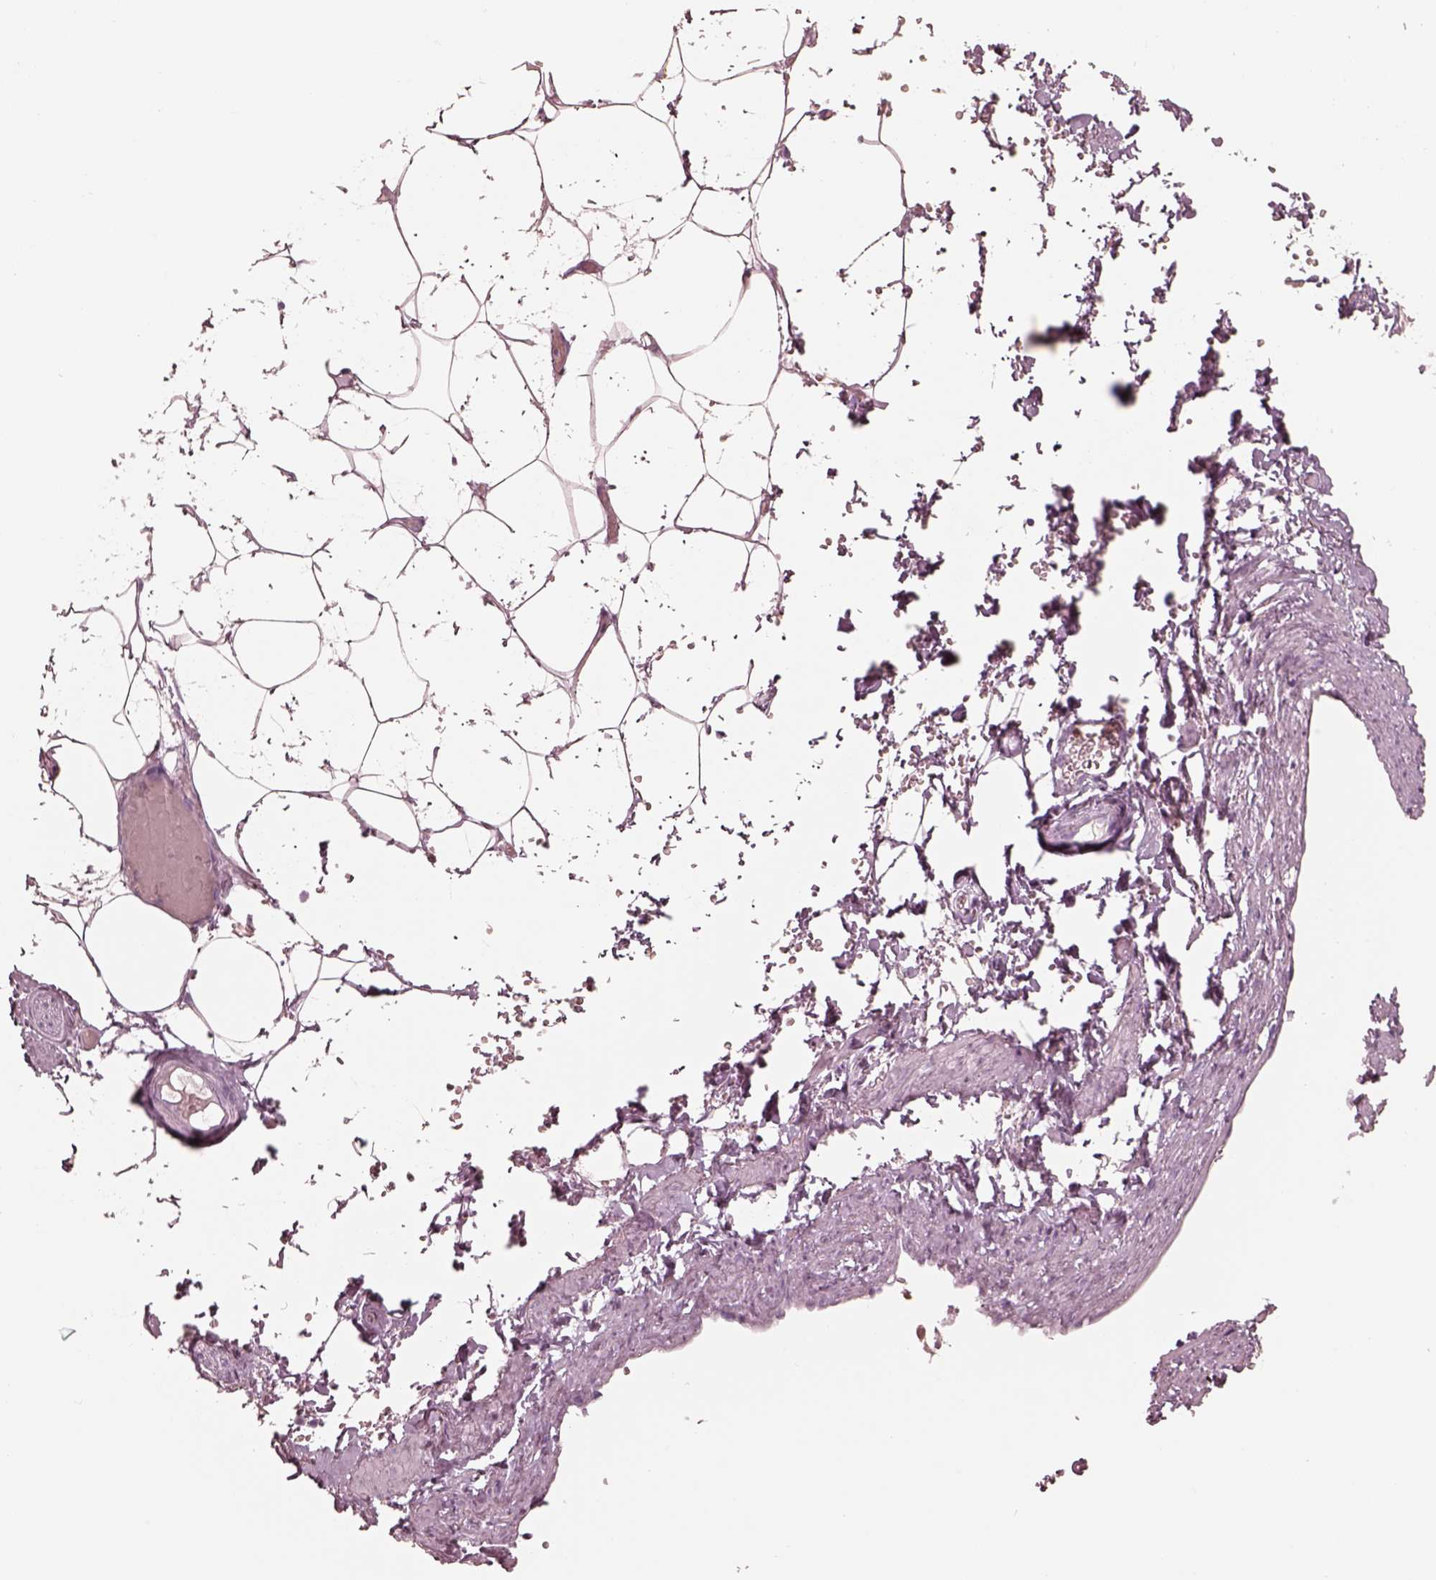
{"staining": {"intensity": "negative", "quantity": "none", "location": "none"}, "tissue": "adipose tissue", "cell_type": "Adipocytes", "image_type": "normal", "snomed": [{"axis": "morphology", "description": "Normal tissue, NOS"}, {"axis": "topography", "description": "Prostate"}, {"axis": "topography", "description": "Peripheral nerve tissue"}], "caption": "A photomicrograph of adipose tissue stained for a protein shows no brown staining in adipocytes. (DAB (3,3'-diaminobenzidine) IHC visualized using brightfield microscopy, high magnification).", "gene": "GPRIN1", "patient": {"sex": "male", "age": 55}}